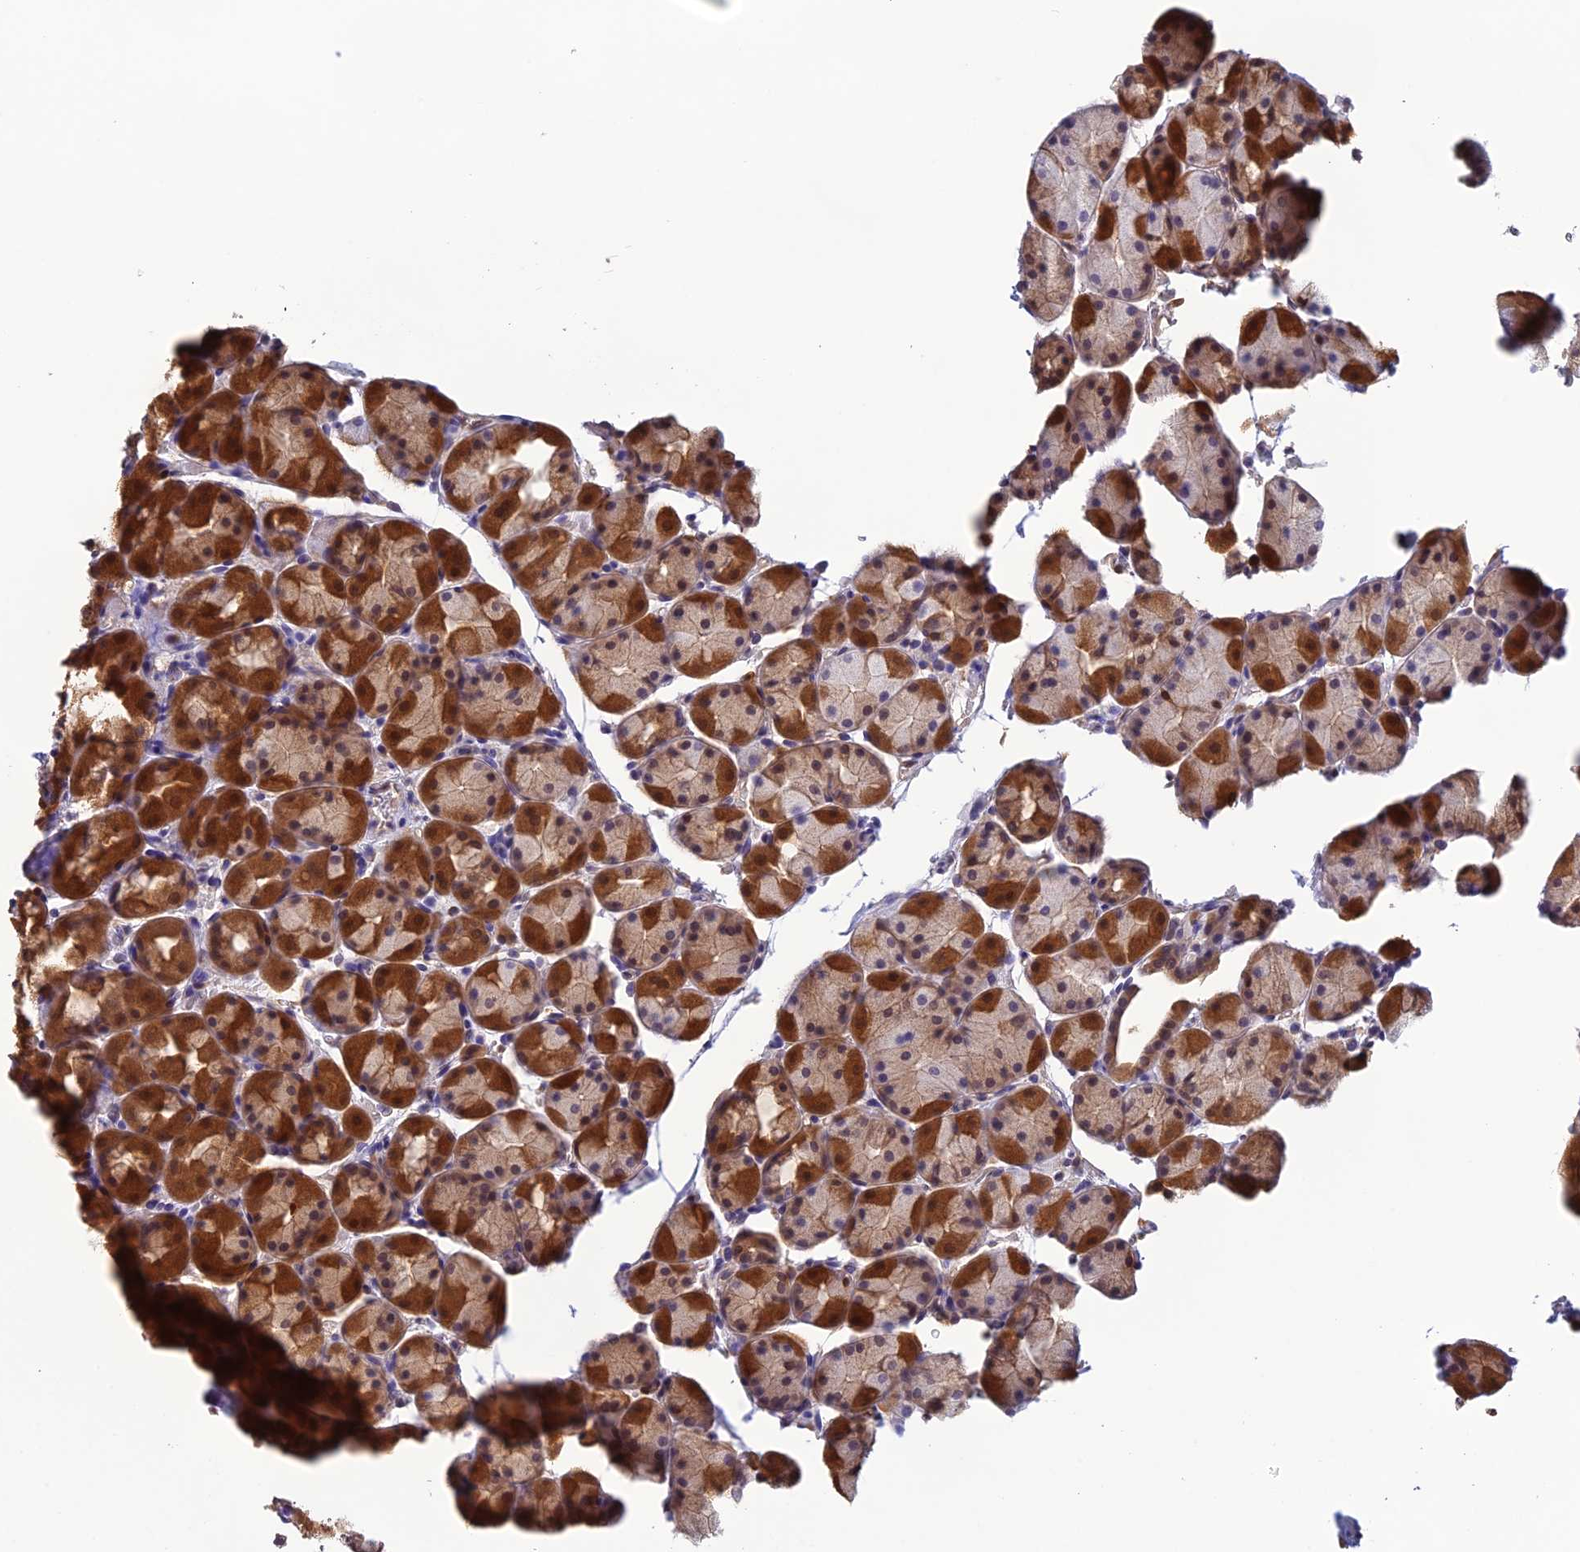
{"staining": {"intensity": "strong", "quantity": "25%-75%", "location": "cytoplasmic/membranous"}, "tissue": "stomach", "cell_type": "Glandular cells", "image_type": "normal", "snomed": [{"axis": "morphology", "description": "Normal tissue, NOS"}, {"axis": "topography", "description": "Stomach, upper"}, {"axis": "topography", "description": "Stomach"}], "caption": "Immunohistochemical staining of normal stomach reveals high levels of strong cytoplasmic/membranous staining in approximately 25%-75% of glandular cells. Using DAB (brown) and hematoxylin (blue) stains, captured at high magnification using brightfield microscopy.", "gene": "HINT1", "patient": {"sex": "male", "age": 47}}